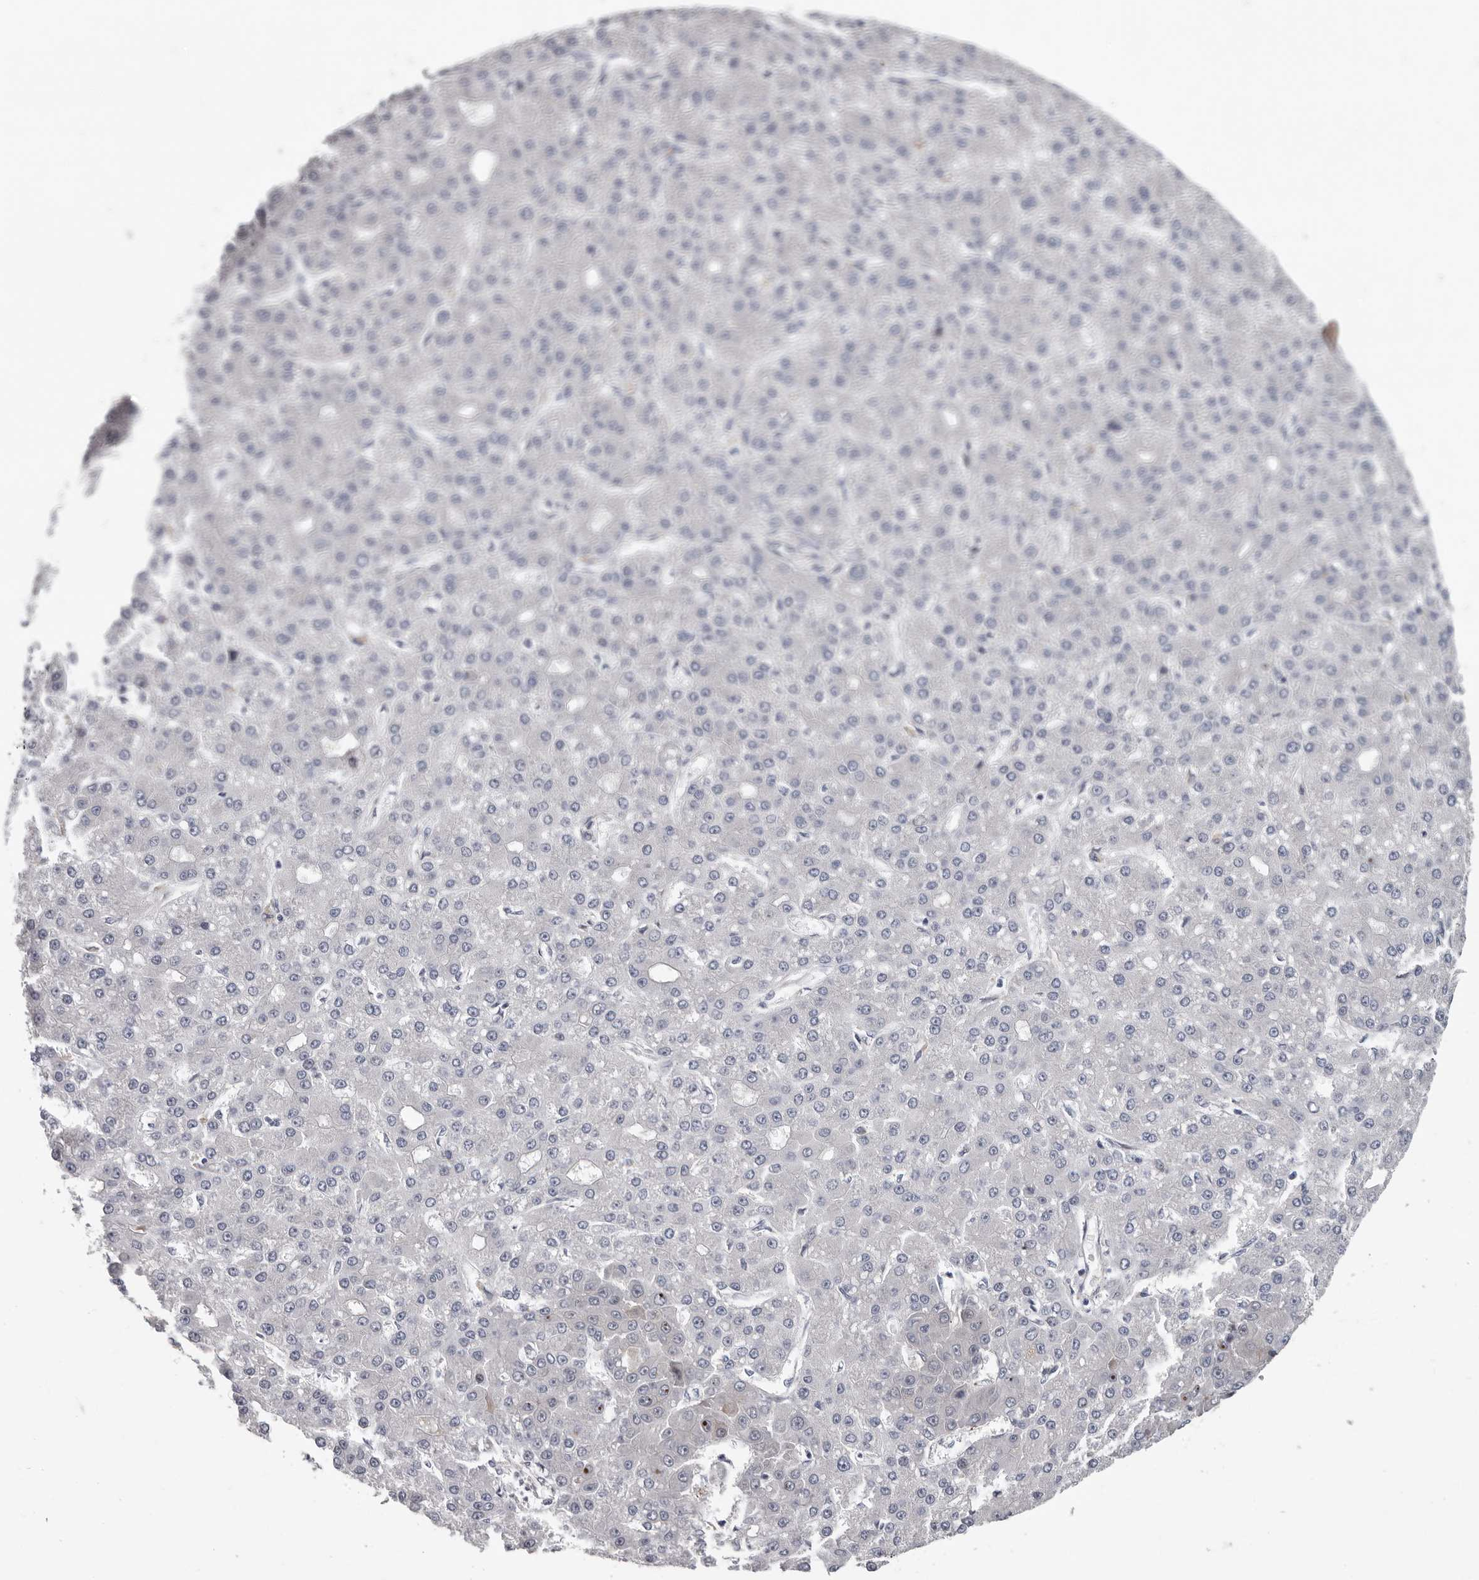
{"staining": {"intensity": "negative", "quantity": "none", "location": "none"}, "tissue": "liver cancer", "cell_type": "Tumor cells", "image_type": "cancer", "snomed": [{"axis": "morphology", "description": "Carcinoma, Hepatocellular, NOS"}, {"axis": "topography", "description": "Liver"}], "caption": "DAB (3,3'-diaminobenzidine) immunohistochemical staining of human liver cancer (hepatocellular carcinoma) shows no significant positivity in tumor cells.", "gene": "ATXN3L", "patient": {"sex": "male", "age": 67}}